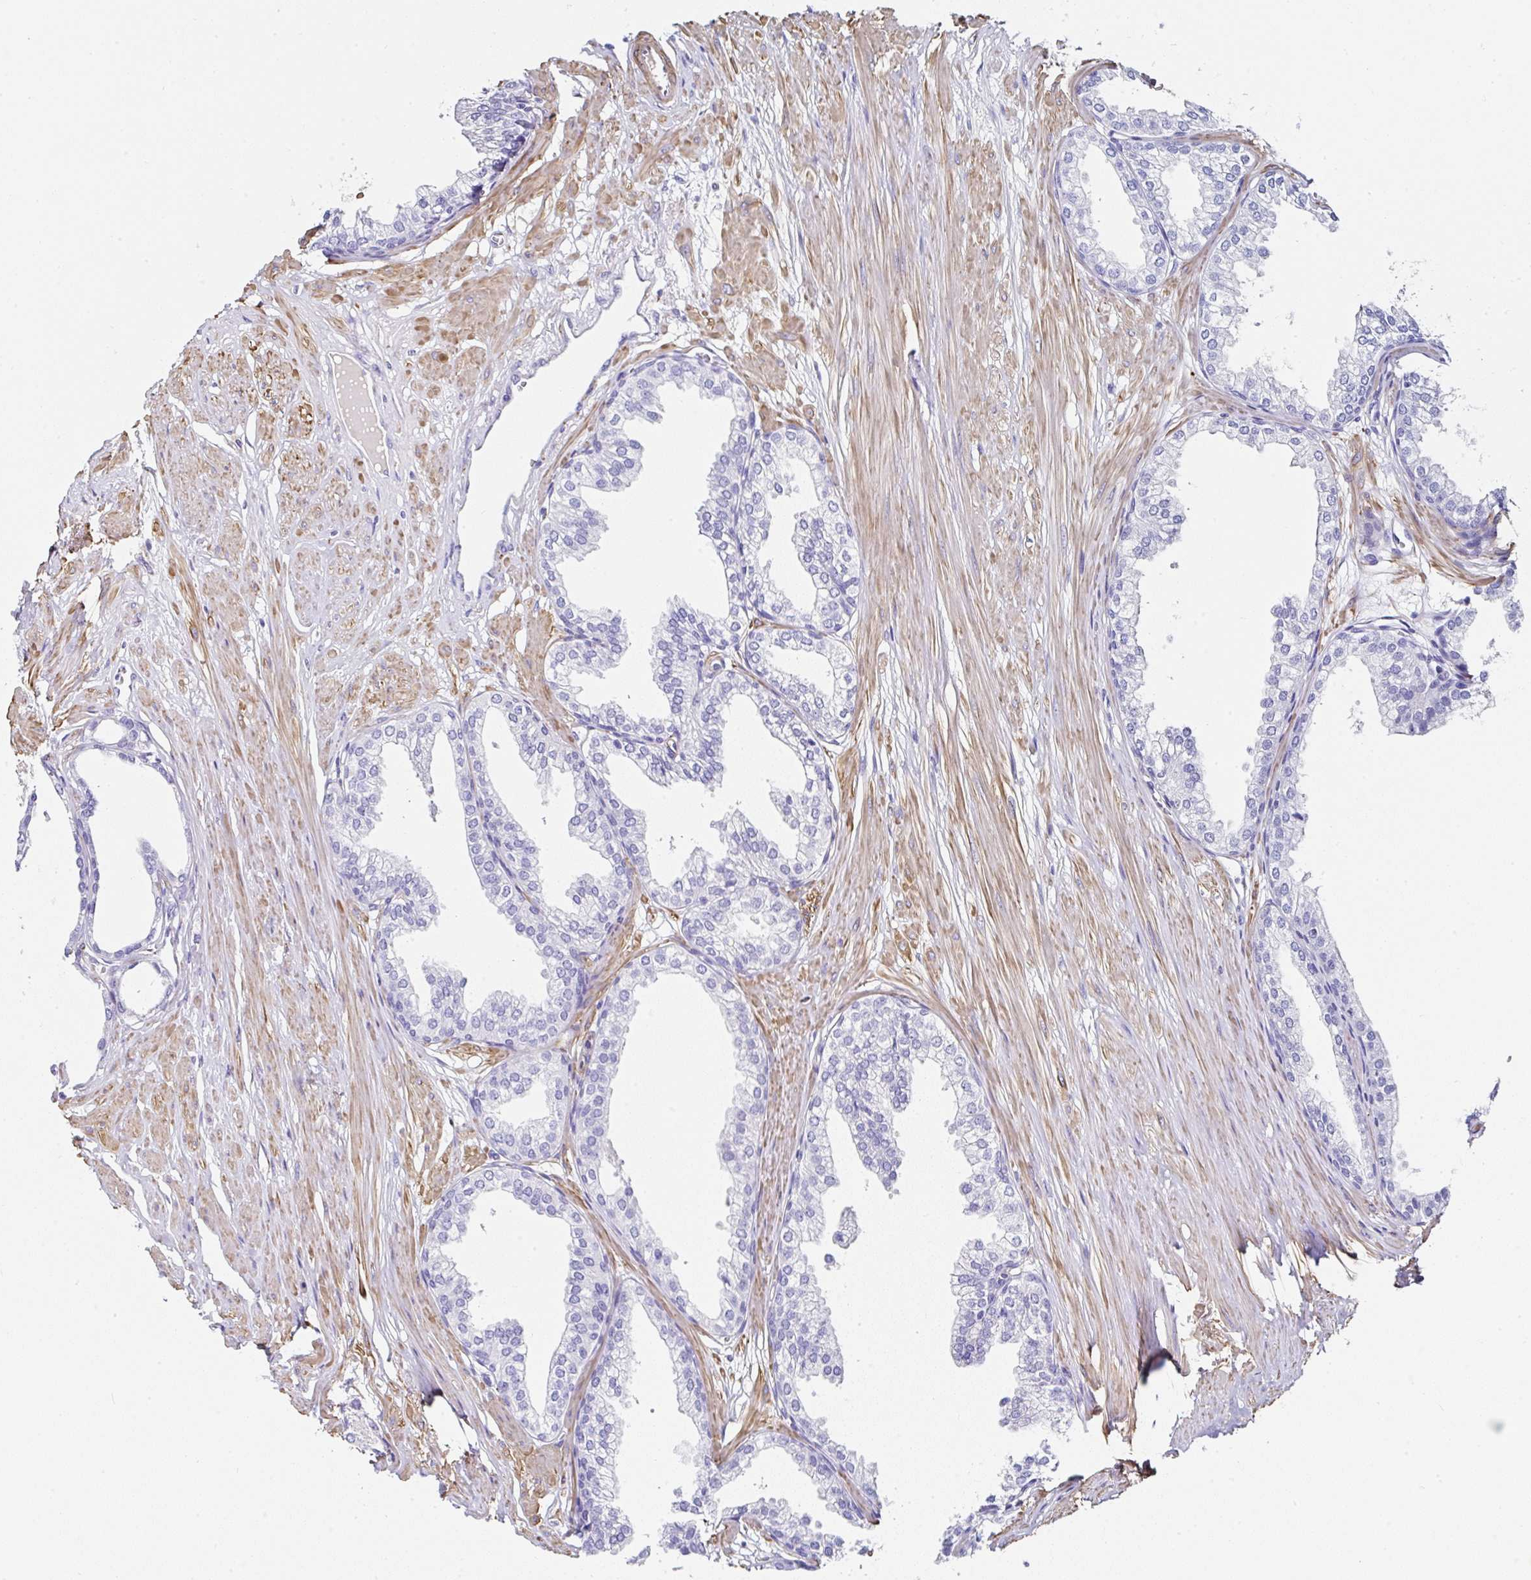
{"staining": {"intensity": "negative", "quantity": "none", "location": "none"}, "tissue": "prostate", "cell_type": "Glandular cells", "image_type": "normal", "snomed": [{"axis": "morphology", "description": "Normal tissue, NOS"}, {"axis": "topography", "description": "Prostate"}, {"axis": "topography", "description": "Peripheral nerve tissue"}], "caption": "Immunohistochemistry photomicrograph of normal prostate: prostate stained with DAB reveals no significant protein expression in glandular cells.", "gene": "PPFIA4", "patient": {"sex": "male", "age": 55}}